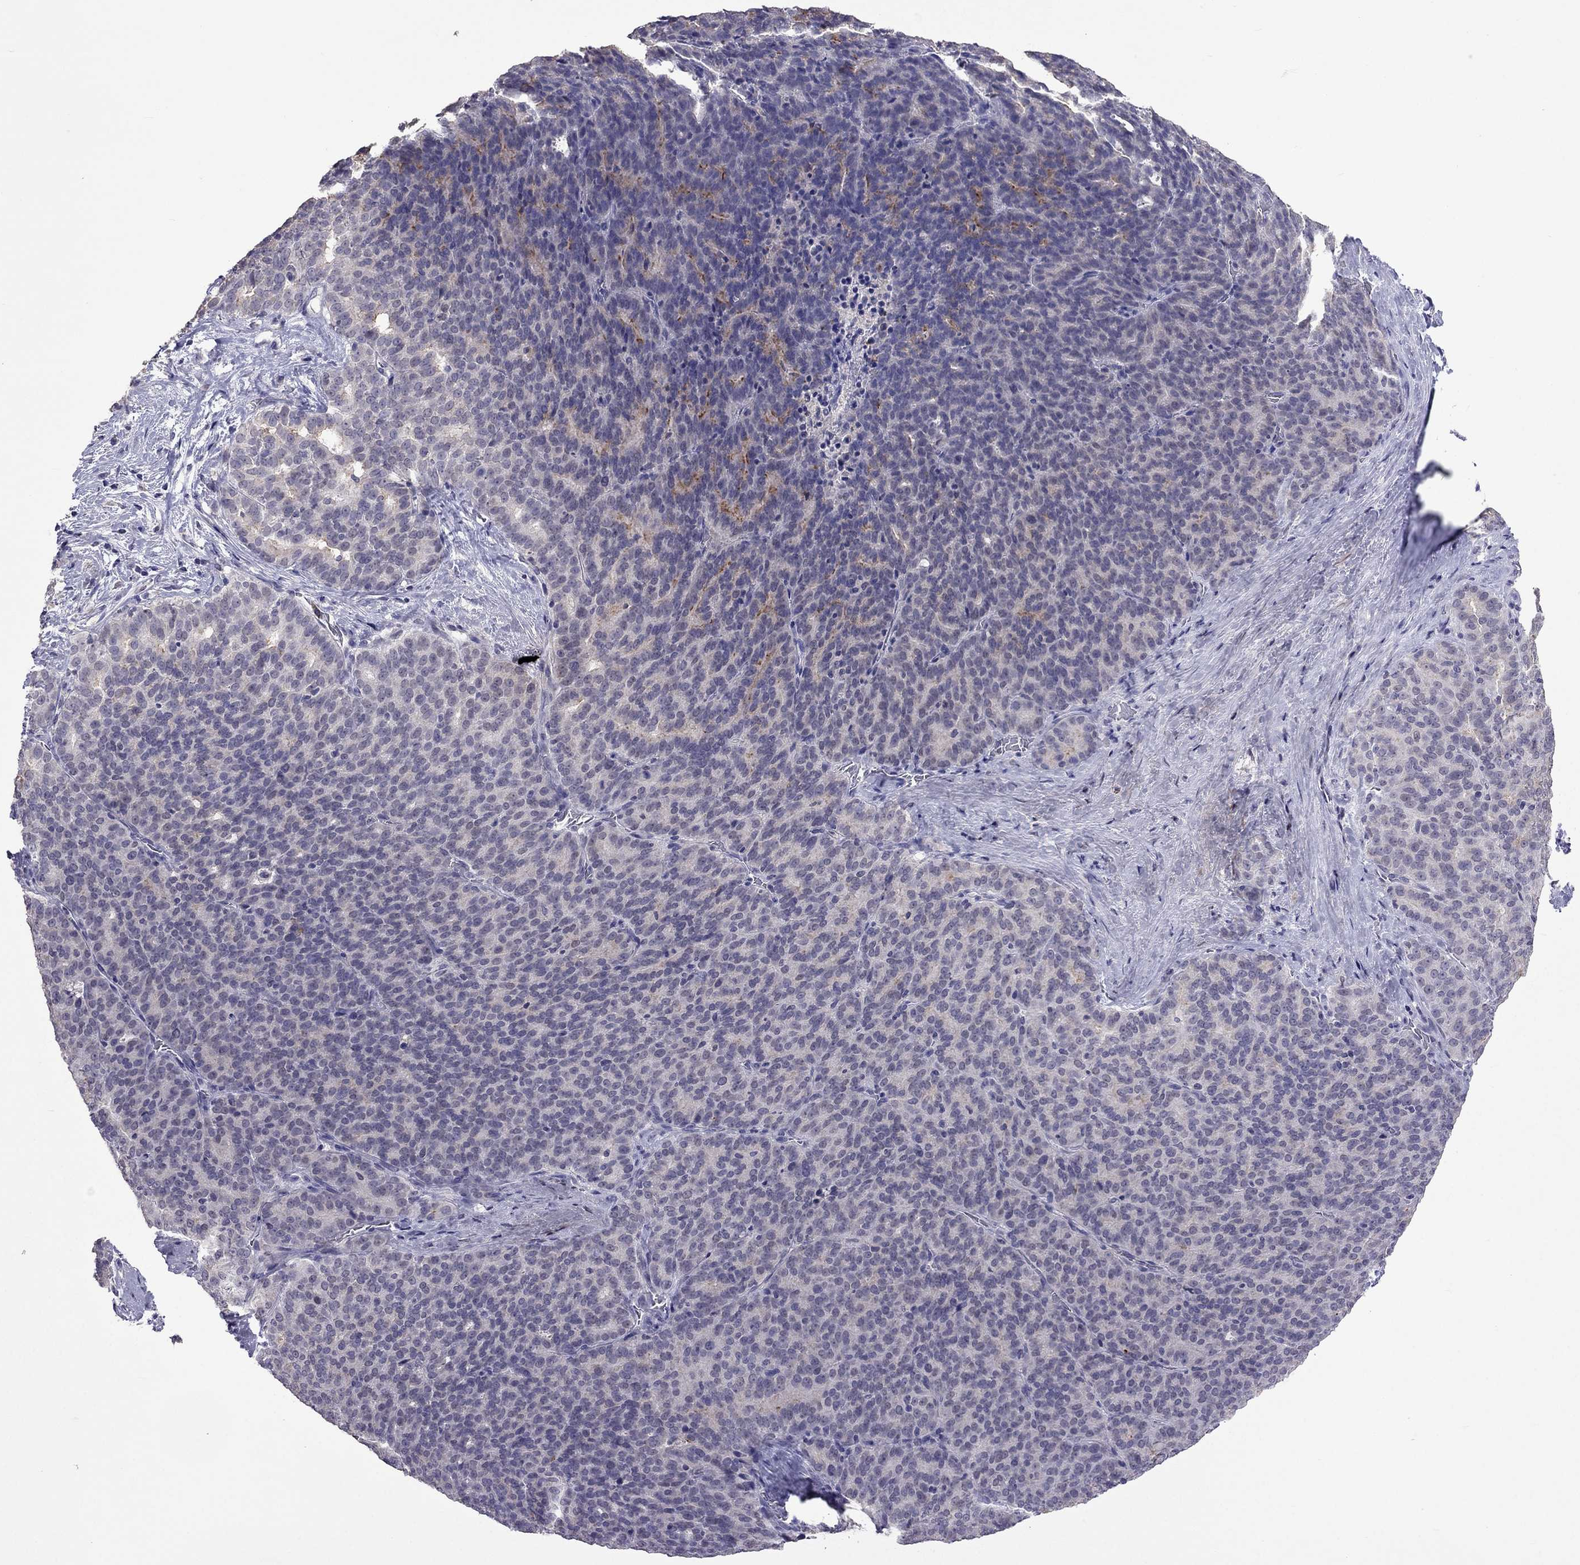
{"staining": {"intensity": "negative", "quantity": "none", "location": "none"}, "tissue": "liver cancer", "cell_type": "Tumor cells", "image_type": "cancer", "snomed": [{"axis": "morphology", "description": "Cholangiocarcinoma"}, {"axis": "topography", "description": "Liver"}], "caption": "This micrograph is of liver cancer (cholangiocarcinoma) stained with IHC to label a protein in brown with the nuclei are counter-stained blue. There is no positivity in tumor cells.", "gene": "AQP9", "patient": {"sex": "female", "age": 47}}